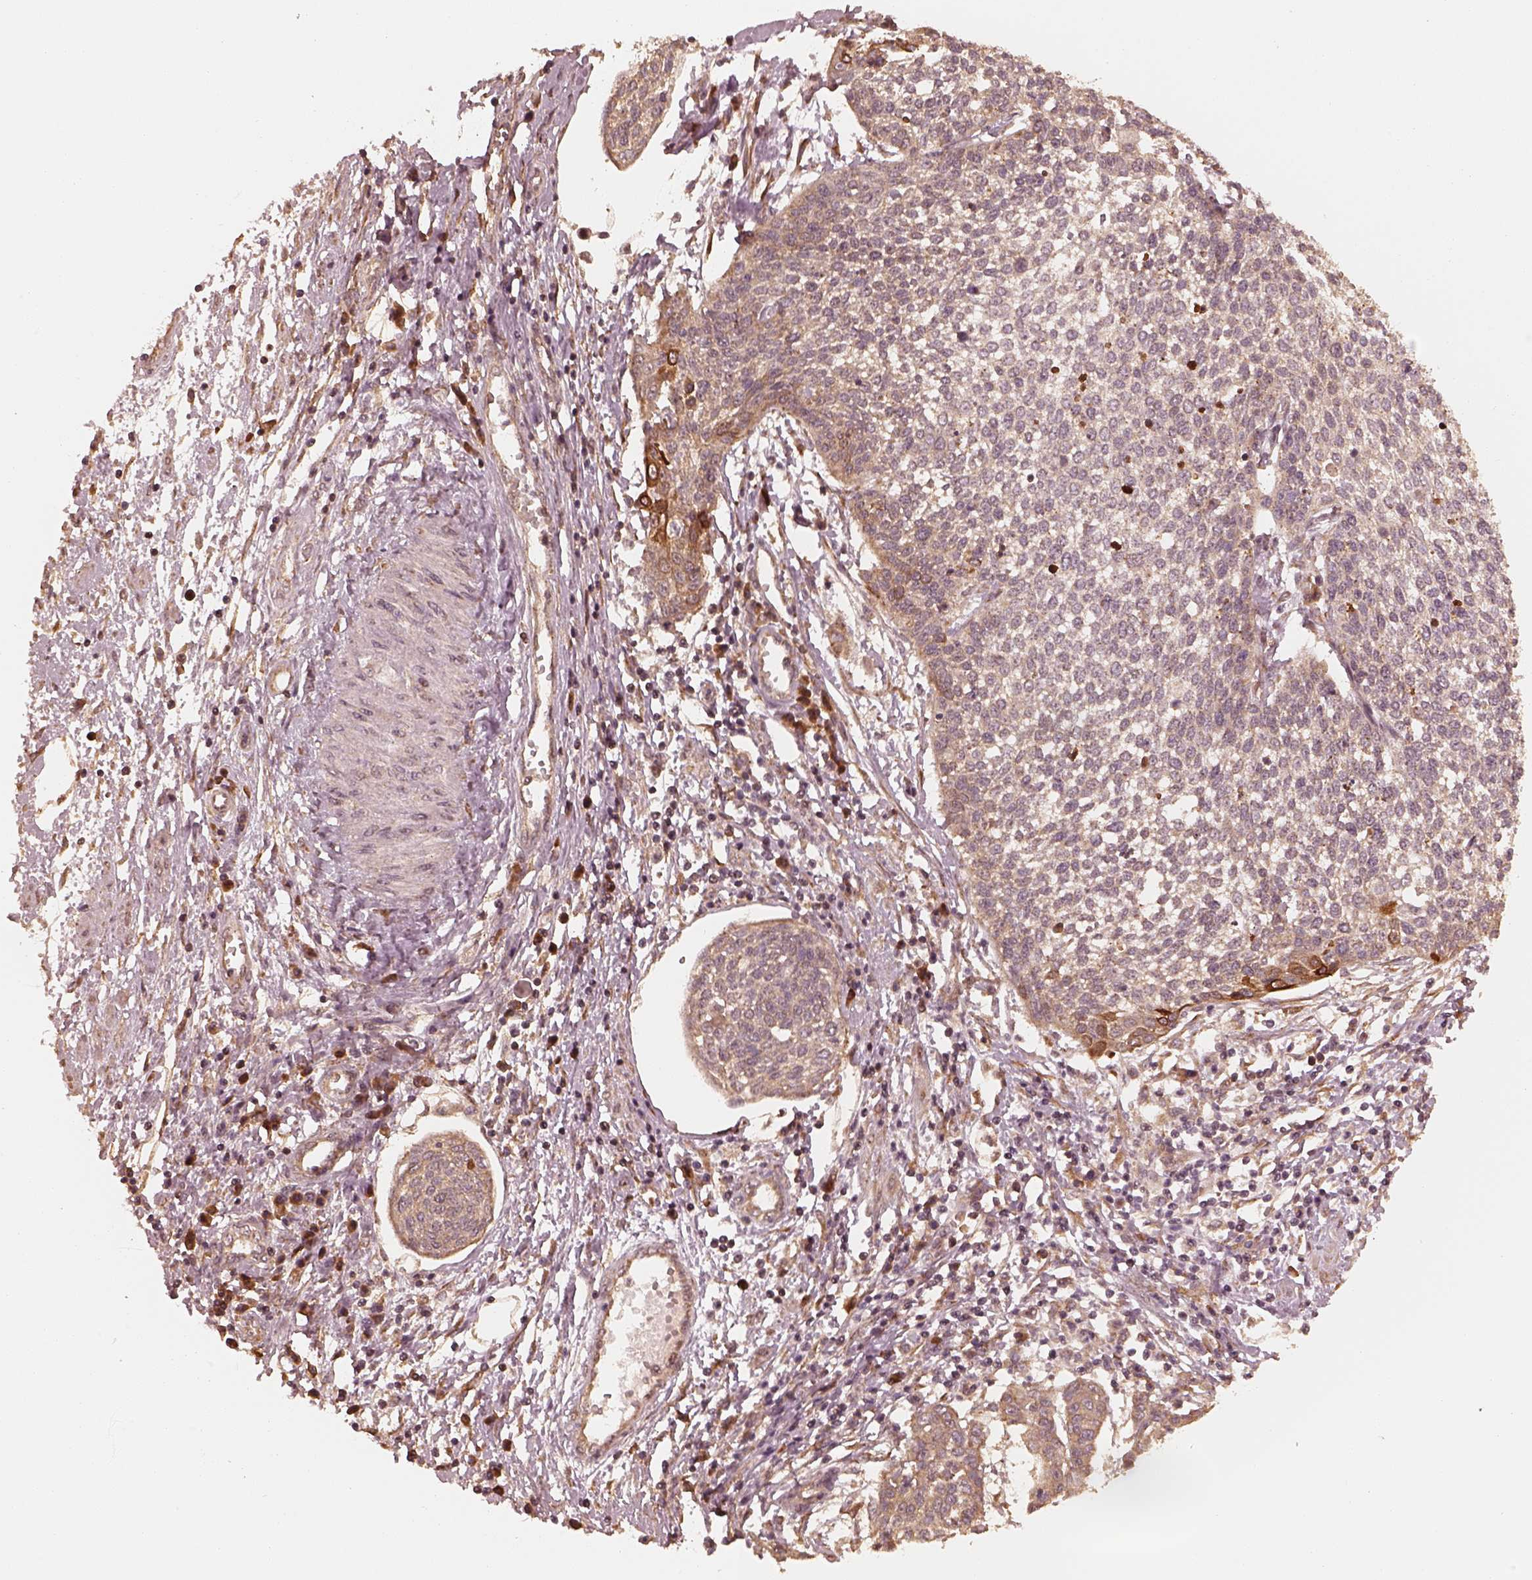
{"staining": {"intensity": "strong", "quantity": "<25%", "location": "cytoplasmic/membranous"}, "tissue": "cervical cancer", "cell_type": "Tumor cells", "image_type": "cancer", "snomed": [{"axis": "morphology", "description": "Squamous cell carcinoma, NOS"}, {"axis": "topography", "description": "Cervix"}], "caption": "The immunohistochemical stain highlights strong cytoplasmic/membranous positivity in tumor cells of cervical cancer tissue. The protein is shown in brown color, while the nuclei are stained blue.", "gene": "DNAJC25", "patient": {"sex": "female", "age": 34}}